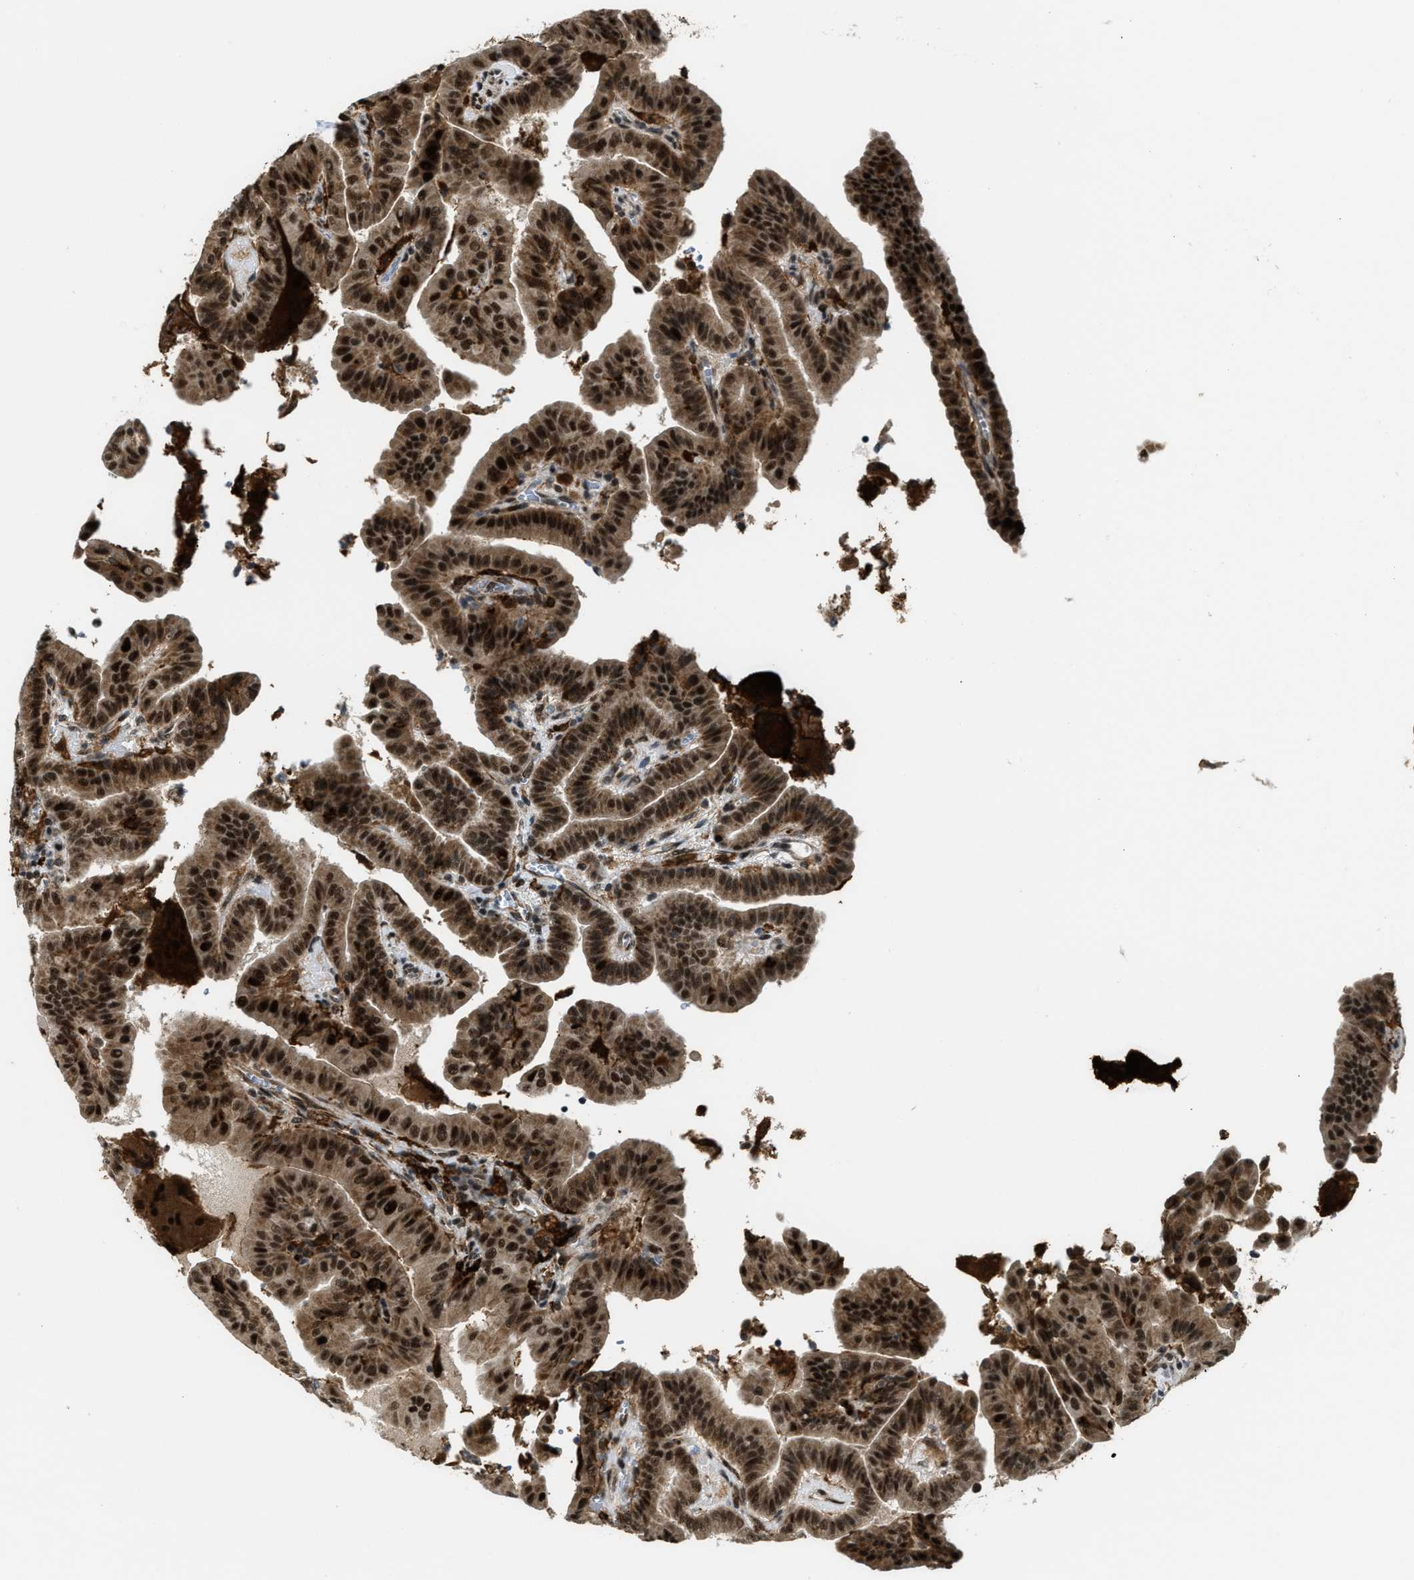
{"staining": {"intensity": "strong", "quantity": ">75%", "location": "cytoplasmic/membranous,nuclear"}, "tissue": "thyroid cancer", "cell_type": "Tumor cells", "image_type": "cancer", "snomed": [{"axis": "morphology", "description": "Papillary adenocarcinoma, NOS"}, {"axis": "topography", "description": "Thyroid gland"}], "caption": "A brown stain highlights strong cytoplasmic/membranous and nuclear staining of a protein in thyroid cancer (papillary adenocarcinoma) tumor cells.", "gene": "ZNF250", "patient": {"sex": "male", "age": 33}}